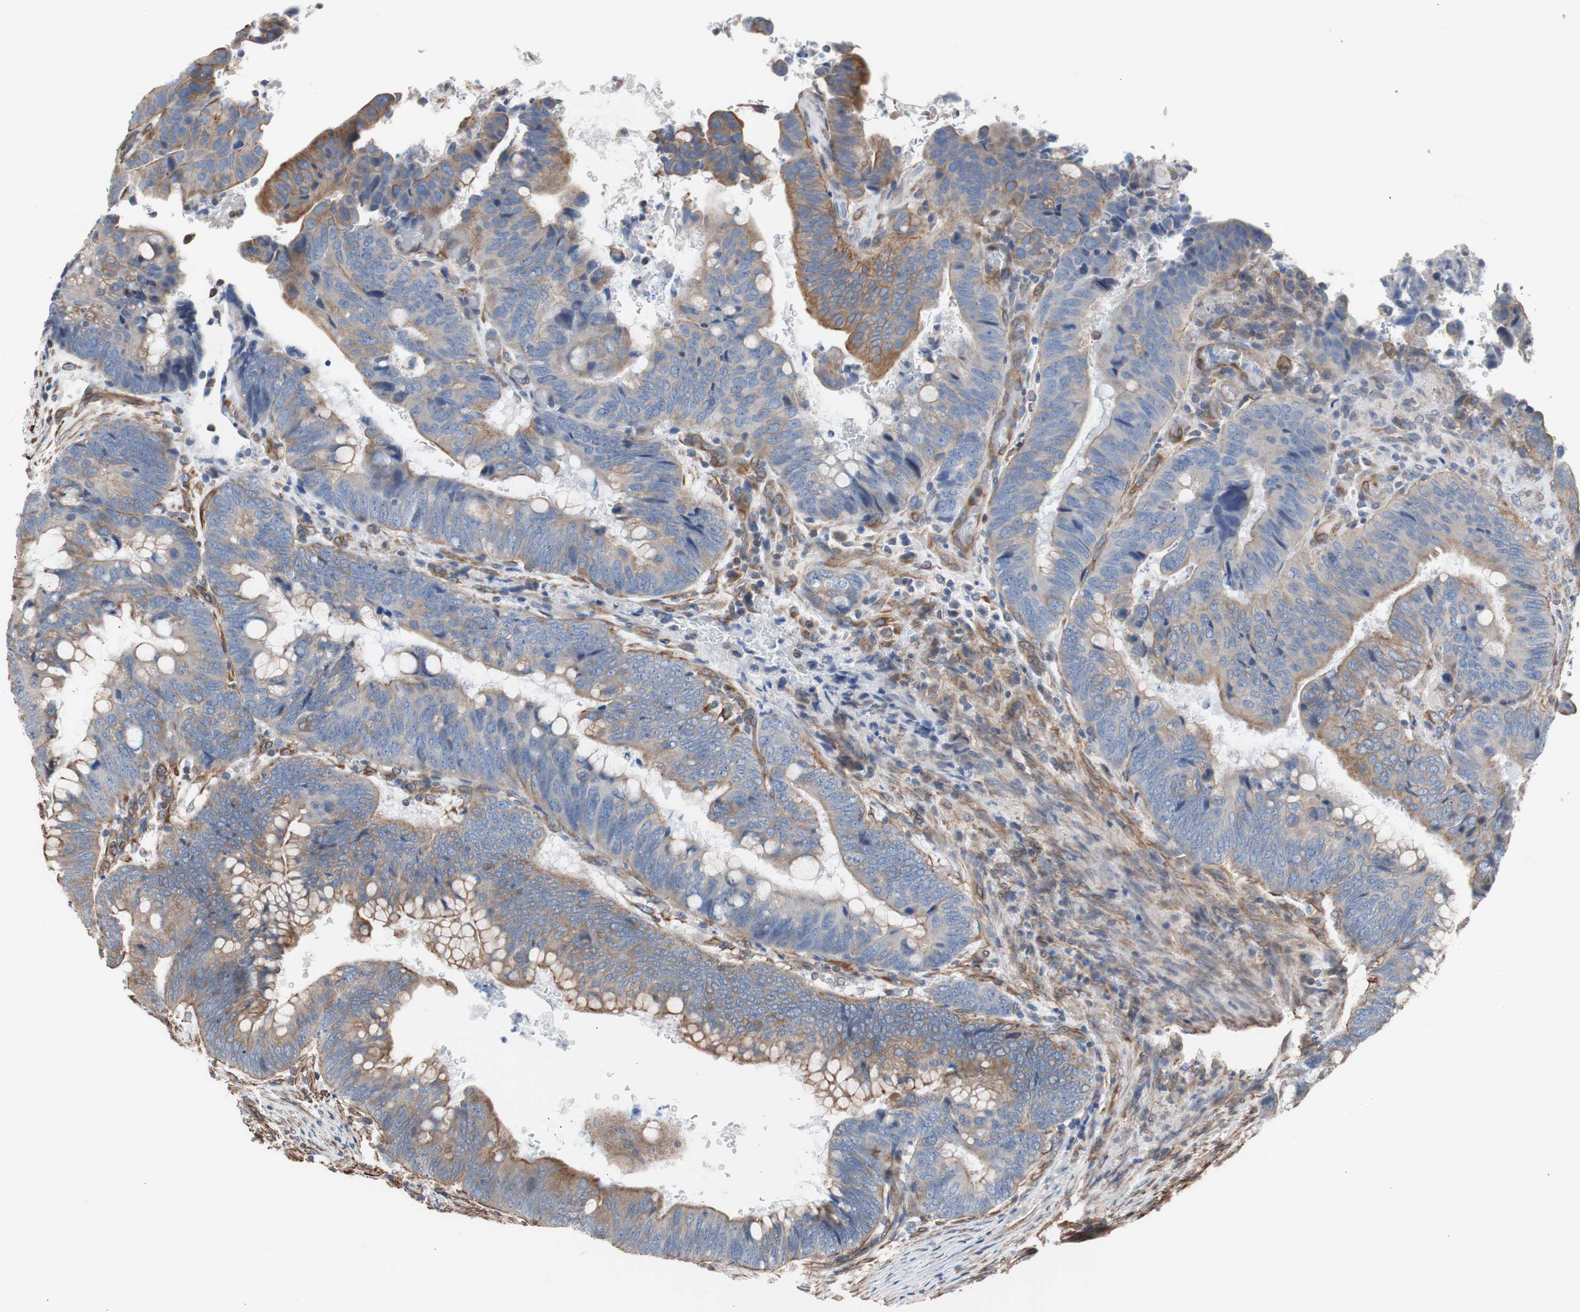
{"staining": {"intensity": "moderate", "quantity": "25%-75%", "location": "cytoplasmic/membranous"}, "tissue": "colorectal cancer", "cell_type": "Tumor cells", "image_type": "cancer", "snomed": [{"axis": "morphology", "description": "Normal tissue, NOS"}, {"axis": "morphology", "description": "Adenocarcinoma, NOS"}, {"axis": "topography", "description": "Rectum"}, {"axis": "topography", "description": "Peripheral nerve tissue"}], "caption": "A brown stain shows moderate cytoplasmic/membranous expression of a protein in colorectal cancer (adenocarcinoma) tumor cells.", "gene": "KIF3B", "patient": {"sex": "male", "age": 92}}